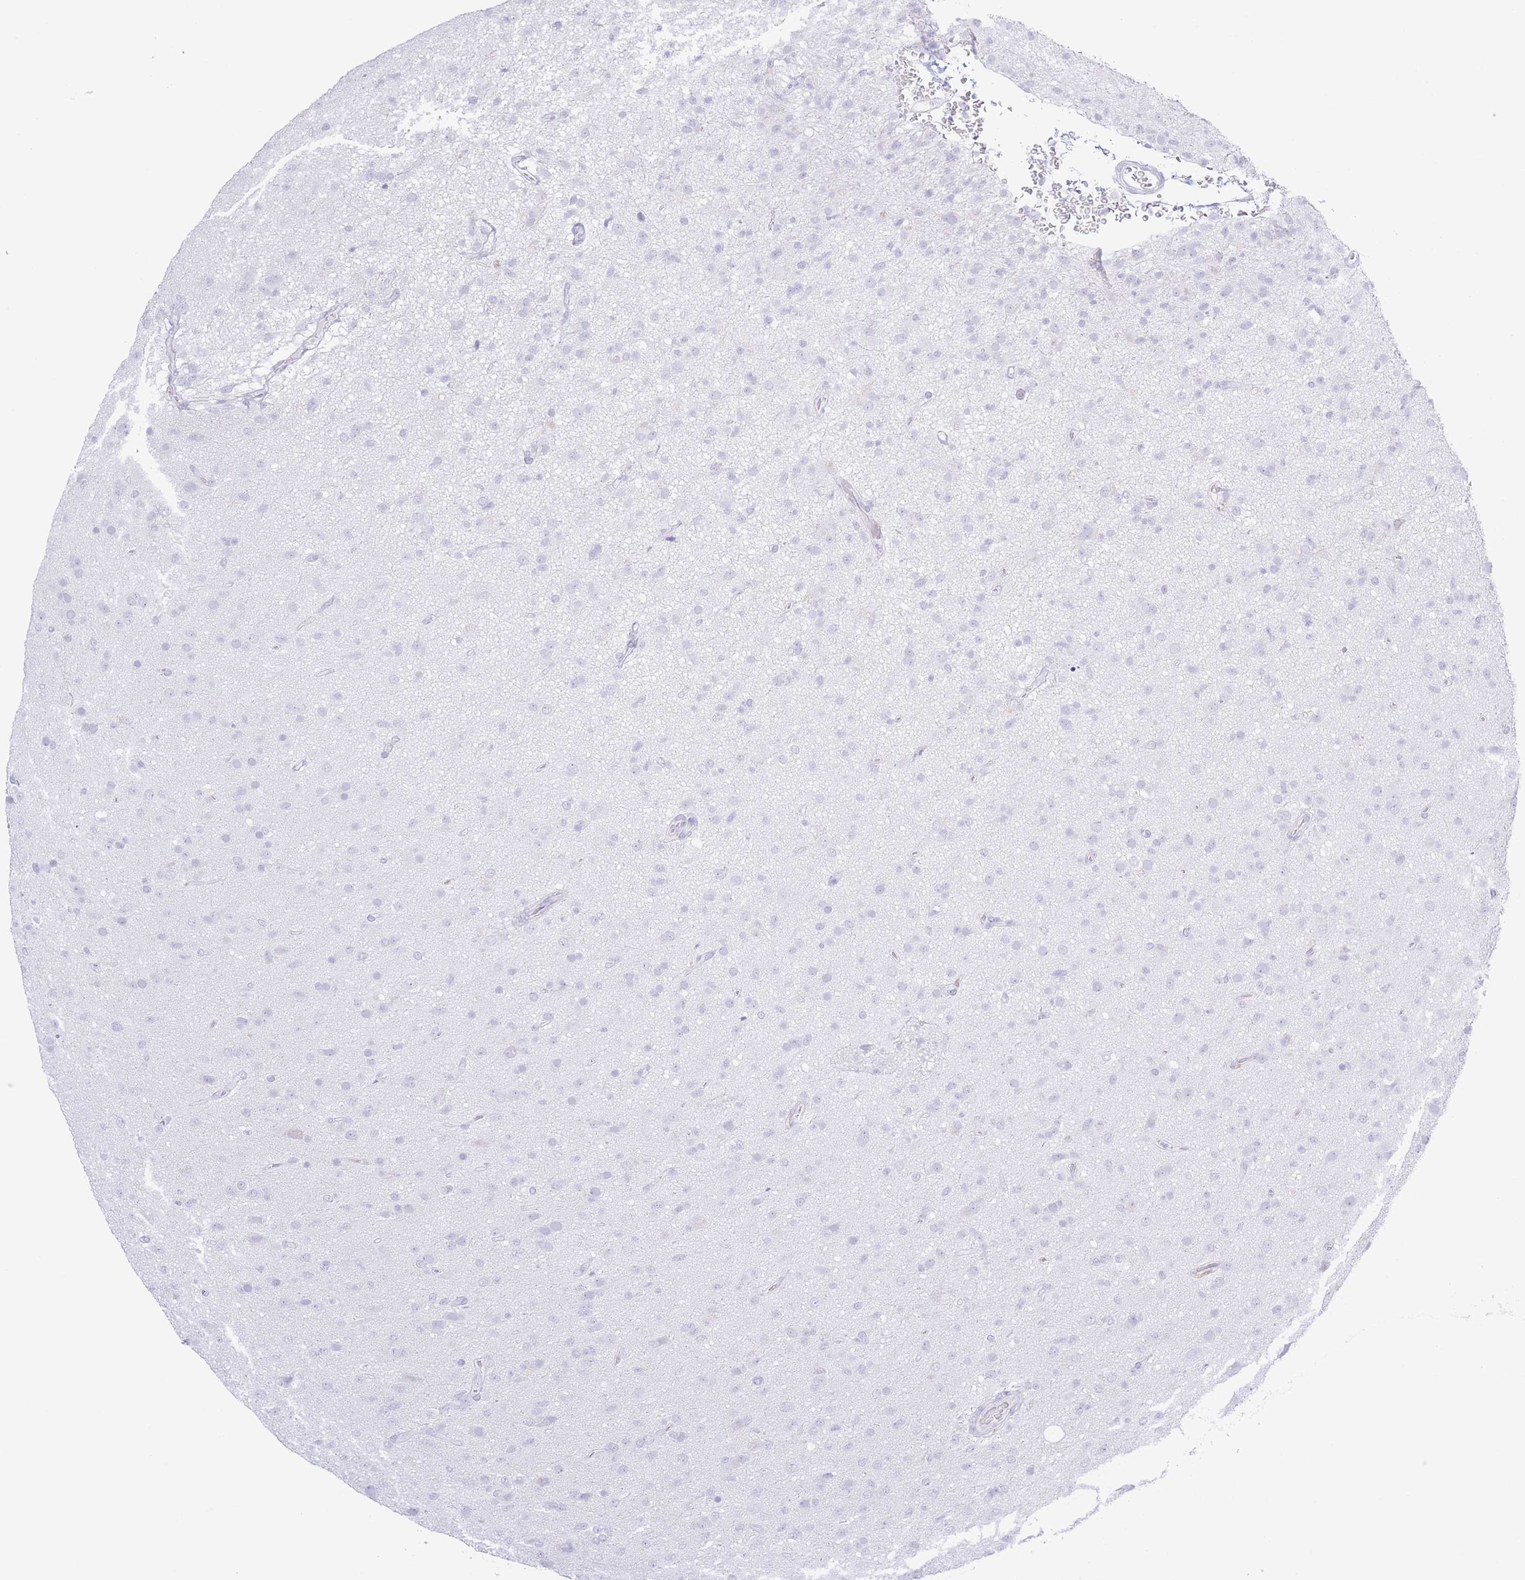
{"staining": {"intensity": "negative", "quantity": "none", "location": "none"}, "tissue": "glioma", "cell_type": "Tumor cells", "image_type": "cancer", "snomed": [{"axis": "morphology", "description": "Glioma, malignant, Low grade"}, {"axis": "topography", "description": "Brain"}], "caption": "Malignant low-grade glioma was stained to show a protein in brown. There is no significant positivity in tumor cells.", "gene": "PKLR", "patient": {"sex": "male", "age": 65}}